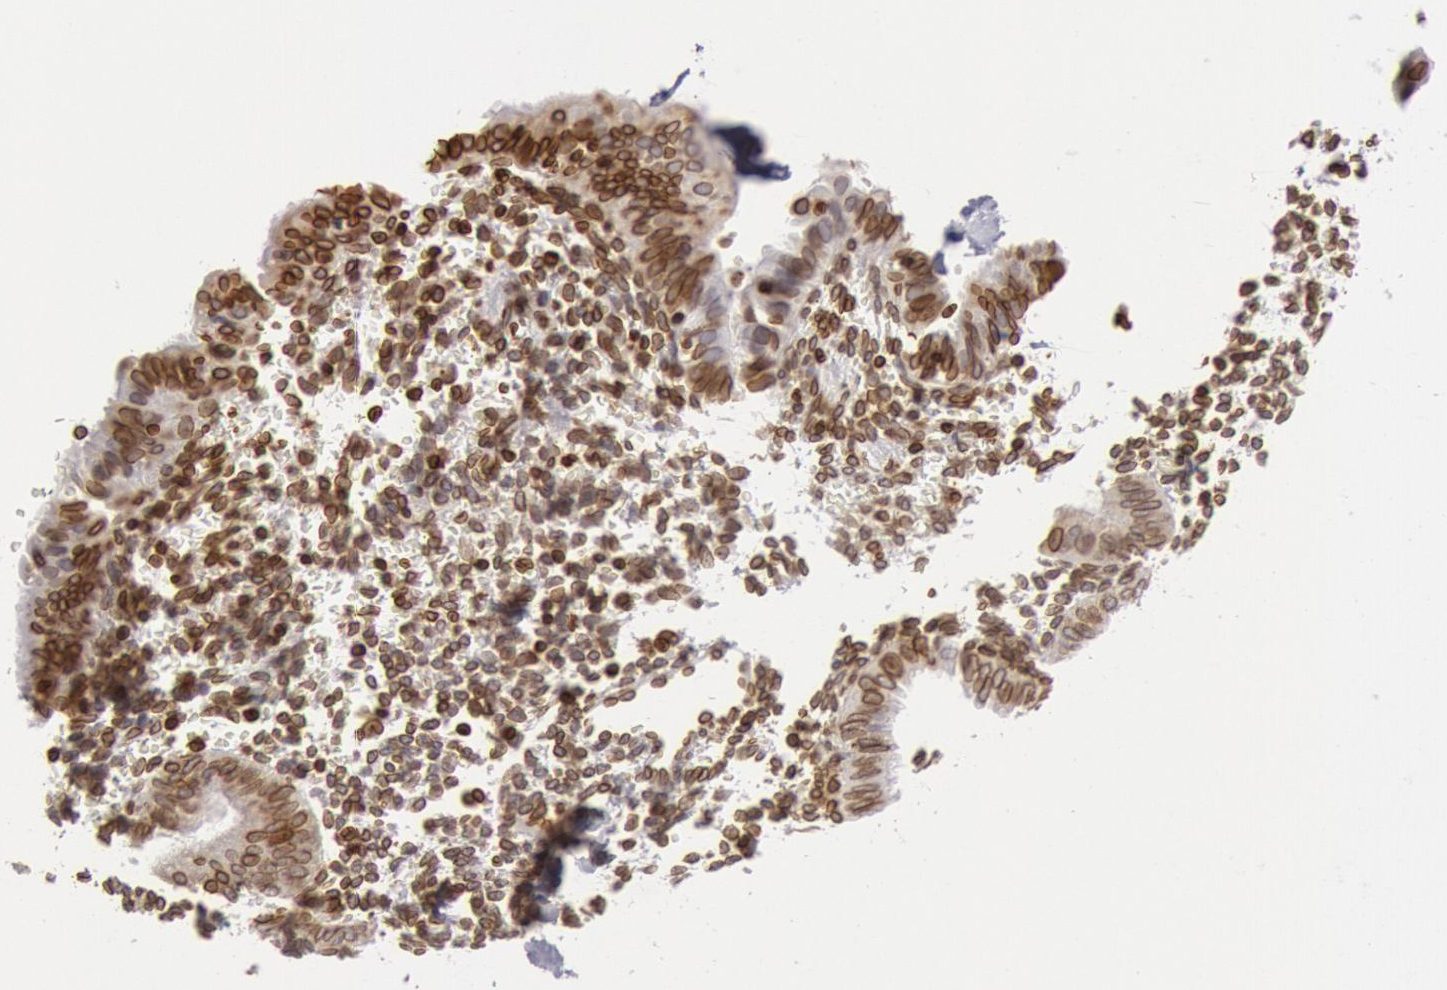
{"staining": {"intensity": "strong", "quantity": ">75%", "location": "nuclear"}, "tissue": "endometrium", "cell_type": "Cells in endometrial stroma", "image_type": "normal", "snomed": [{"axis": "morphology", "description": "Normal tissue, NOS"}, {"axis": "topography", "description": "Endometrium"}], "caption": "Cells in endometrial stroma display high levels of strong nuclear expression in about >75% of cells in normal human endometrium.", "gene": "SUN2", "patient": {"sex": "female", "age": 61}}